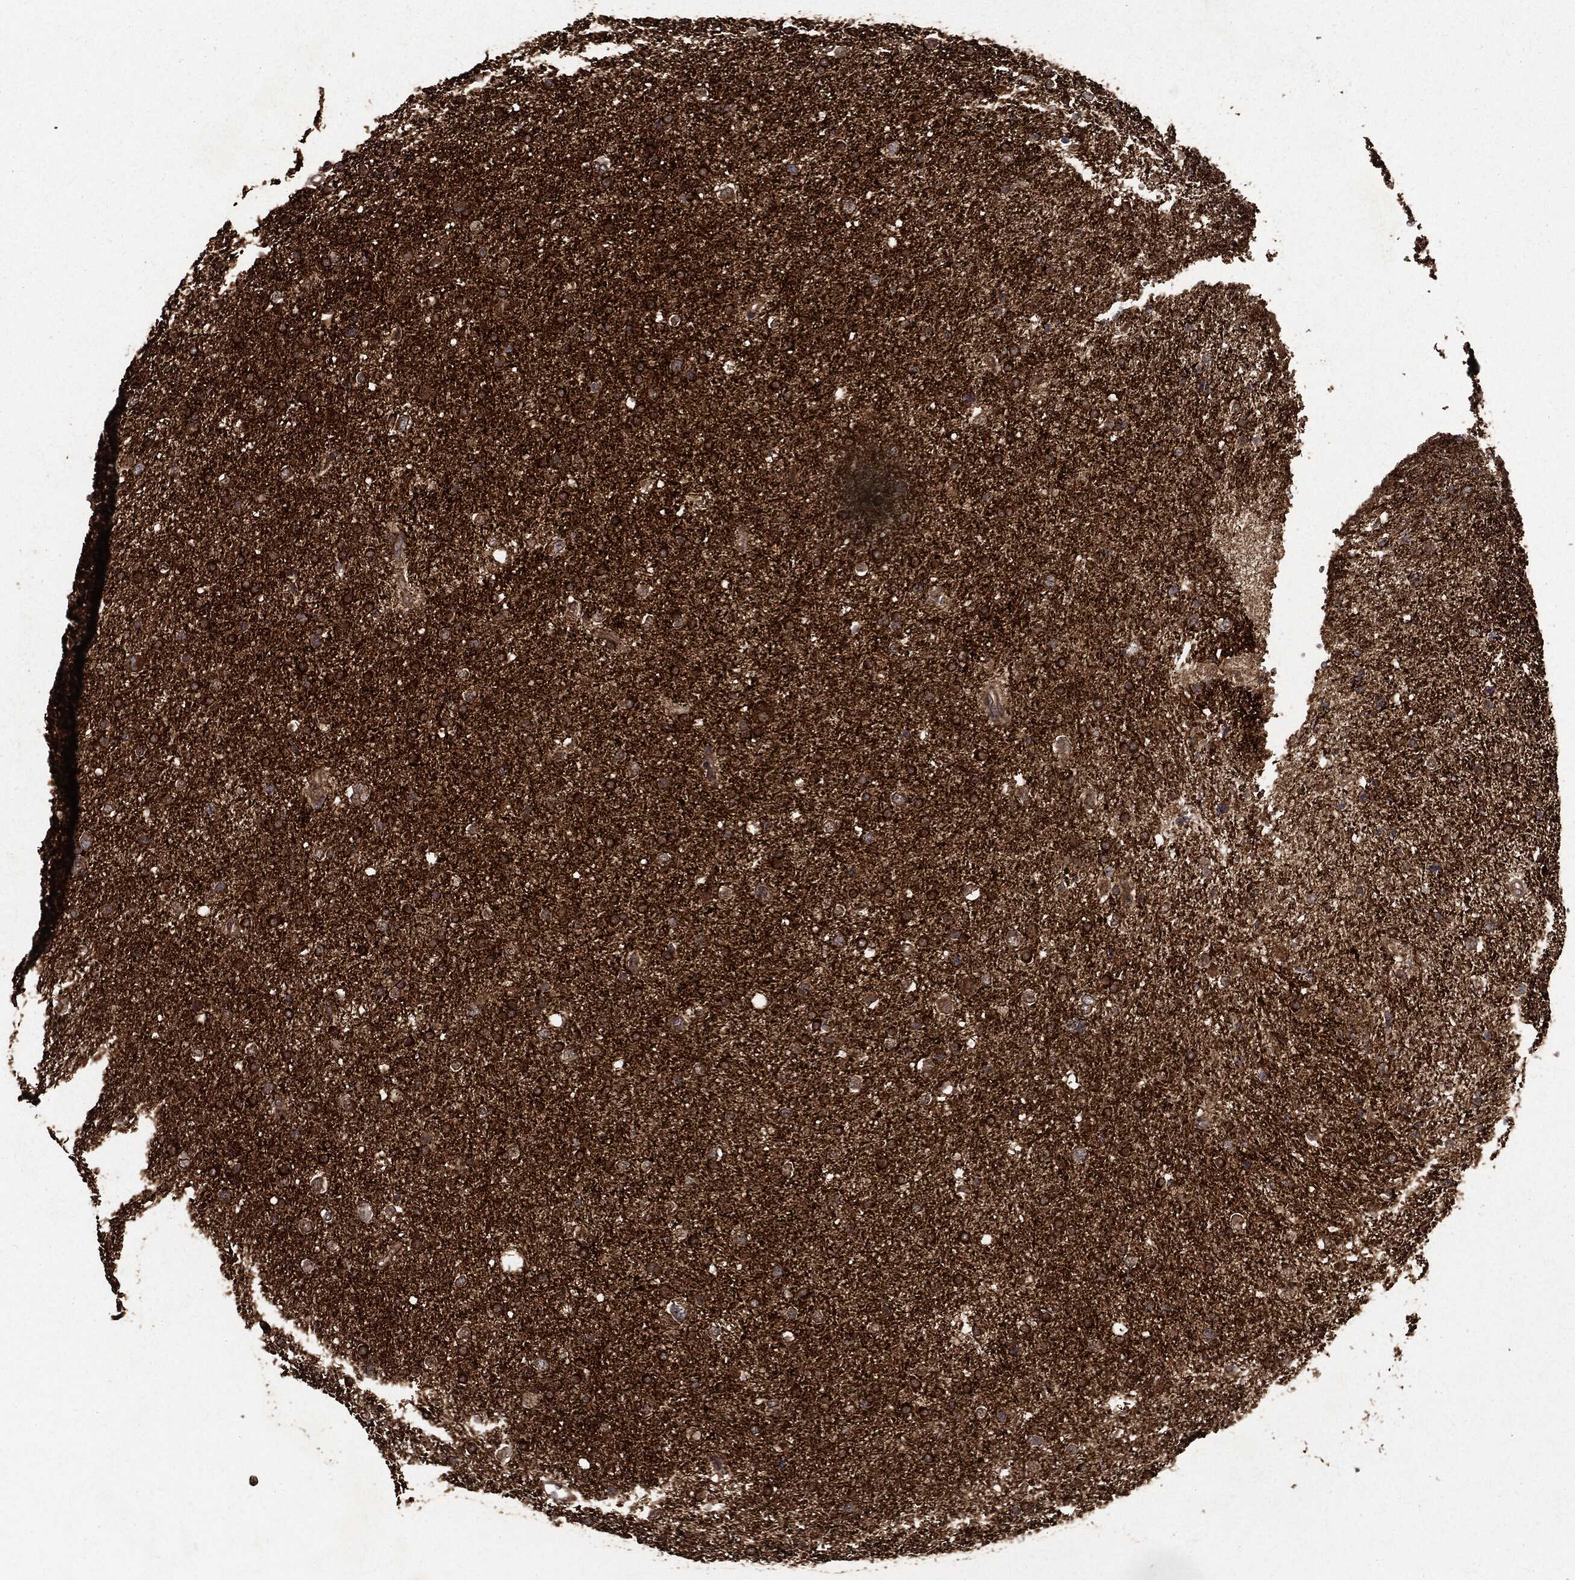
{"staining": {"intensity": "moderate", "quantity": ">75%", "location": "cytoplasmic/membranous"}, "tissue": "glioma", "cell_type": "Tumor cells", "image_type": "cancer", "snomed": [{"axis": "morphology", "description": "Glioma, malignant, Low grade"}, {"axis": "topography", "description": "Brain"}], "caption": "Moderate cytoplasmic/membranous protein staining is appreciated in approximately >75% of tumor cells in malignant glioma (low-grade).", "gene": "HTT", "patient": {"sex": "female", "age": 37}}